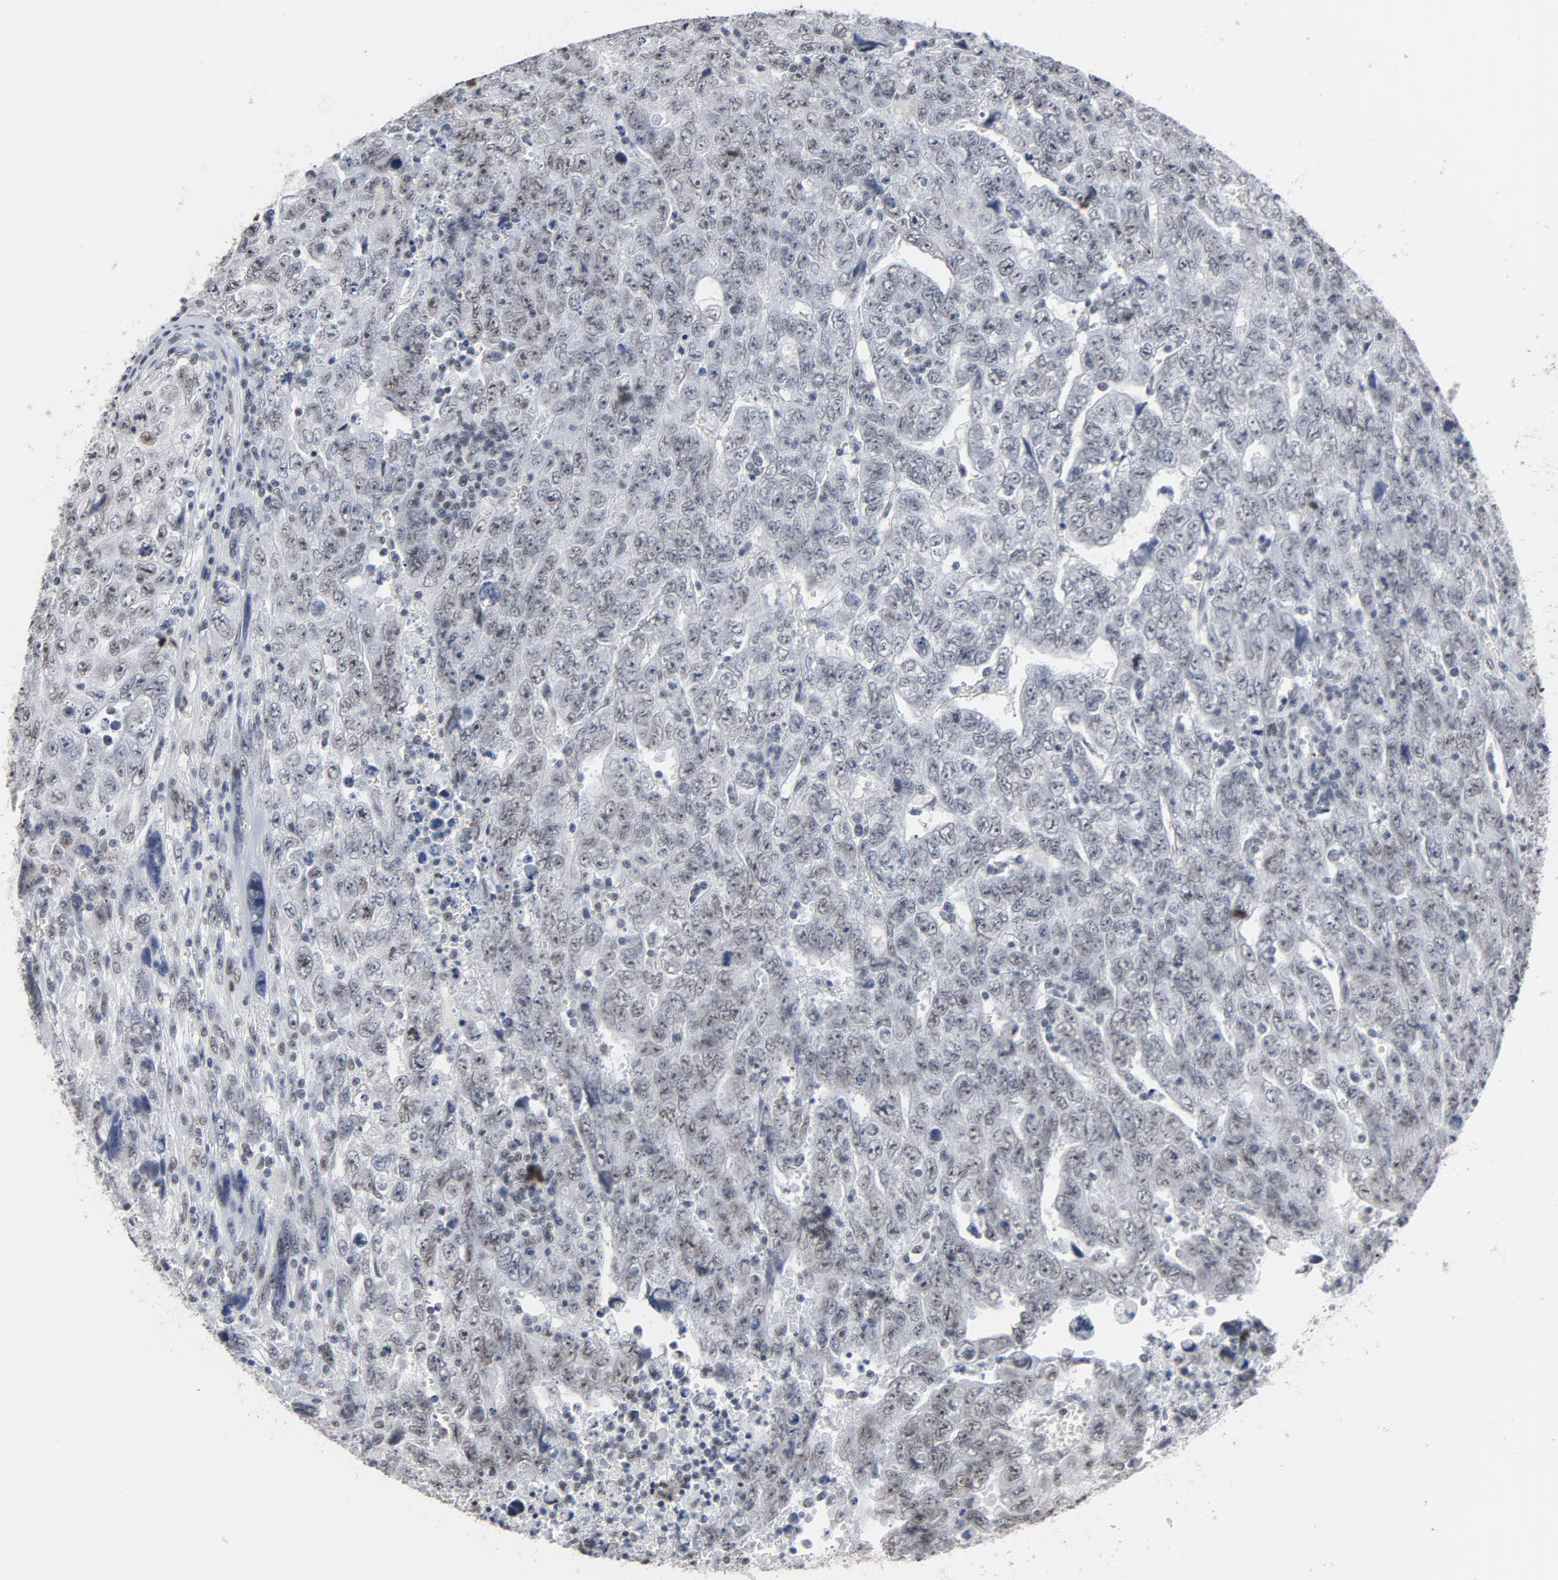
{"staining": {"intensity": "moderate", "quantity": "25%-75%", "location": "nuclear"}, "tissue": "testis cancer", "cell_type": "Tumor cells", "image_type": "cancer", "snomed": [{"axis": "morphology", "description": "Carcinoma, Embryonal, NOS"}, {"axis": "topography", "description": "Testis"}], "caption": "Protein staining of testis cancer tissue shows moderate nuclear staining in approximately 25%-75% of tumor cells. (Brightfield microscopy of DAB IHC at high magnification).", "gene": "MRE11", "patient": {"sex": "male", "age": 28}}